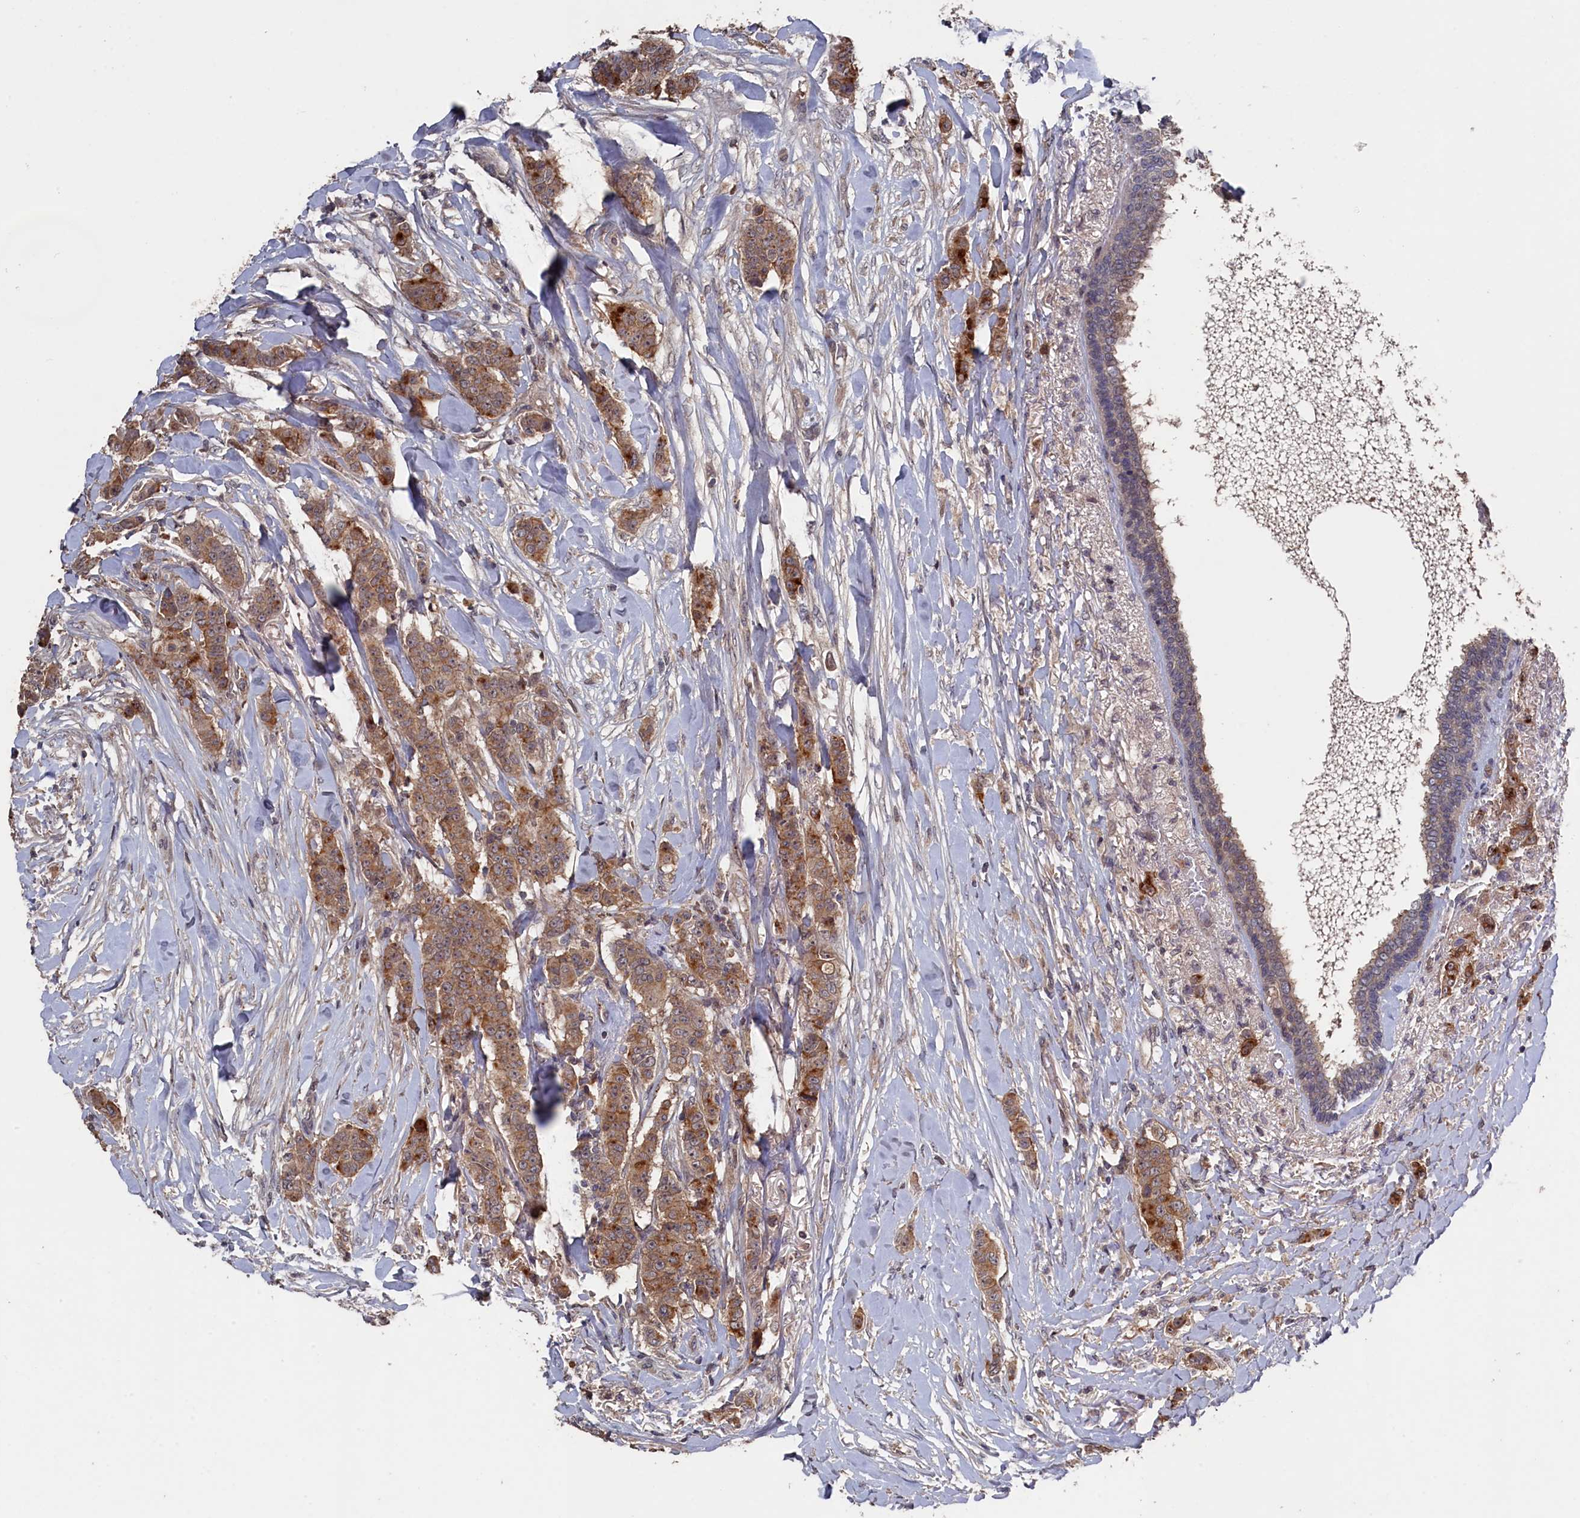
{"staining": {"intensity": "moderate", "quantity": ">75%", "location": "cytoplasmic/membranous"}, "tissue": "breast cancer", "cell_type": "Tumor cells", "image_type": "cancer", "snomed": [{"axis": "morphology", "description": "Duct carcinoma"}, {"axis": "topography", "description": "Breast"}], "caption": "Breast cancer (invasive ductal carcinoma) stained with immunohistochemistry (IHC) reveals moderate cytoplasmic/membranous positivity in approximately >75% of tumor cells. The protein of interest is shown in brown color, while the nuclei are stained blue.", "gene": "TMC5", "patient": {"sex": "female", "age": 40}}